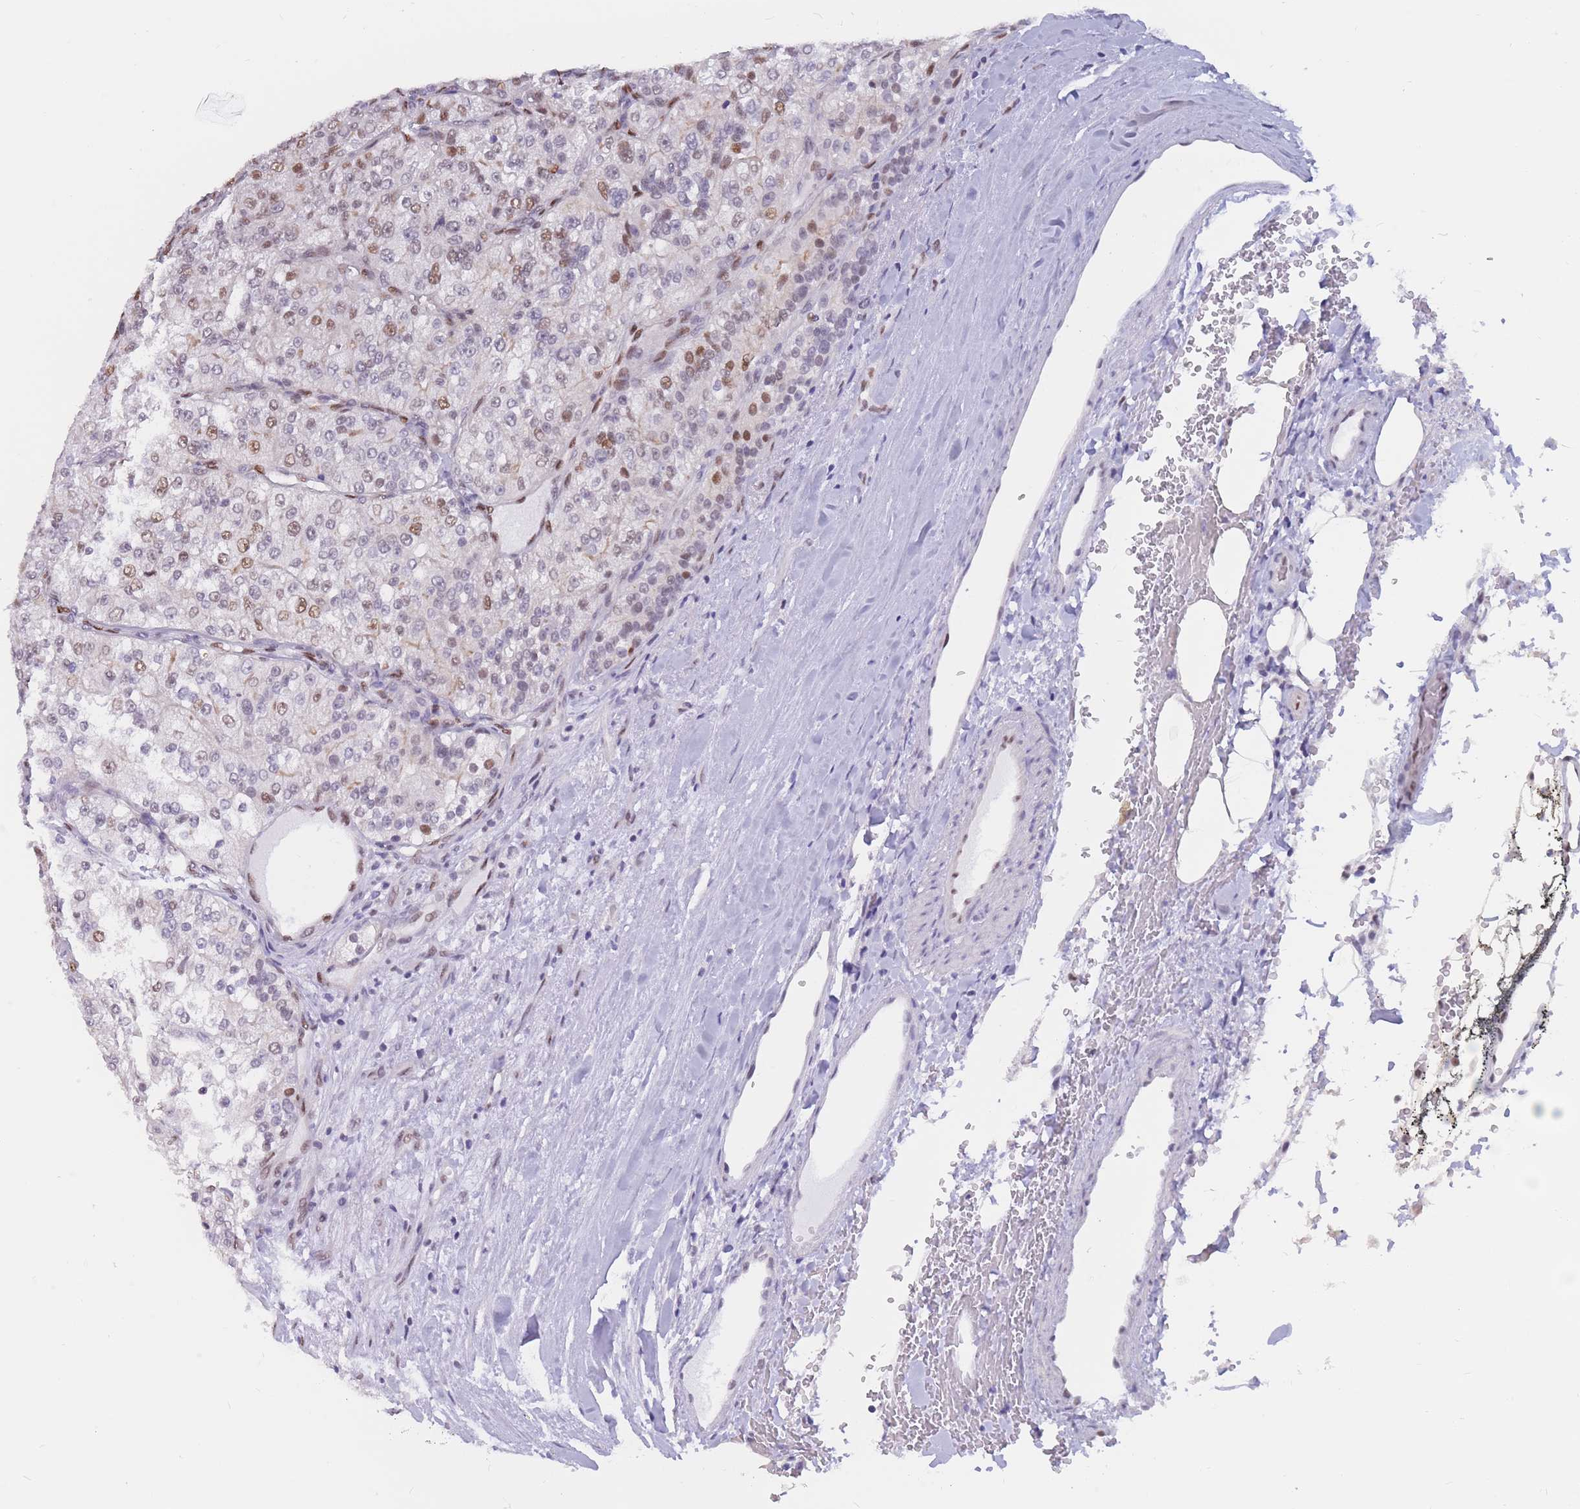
{"staining": {"intensity": "moderate", "quantity": "25%-75%", "location": "nuclear"}, "tissue": "renal cancer", "cell_type": "Tumor cells", "image_type": "cancer", "snomed": [{"axis": "morphology", "description": "Adenocarcinoma, NOS"}, {"axis": "topography", "description": "Kidney"}], "caption": "Moderate nuclear protein positivity is identified in approximately 25%-75% of tumor cells in renal adenocarcinoma. (brown staining indicates protein expression, while blue staining denotes nuclei).", "gene": "NASP", "patient": {"sex": "female", "age": 63}}